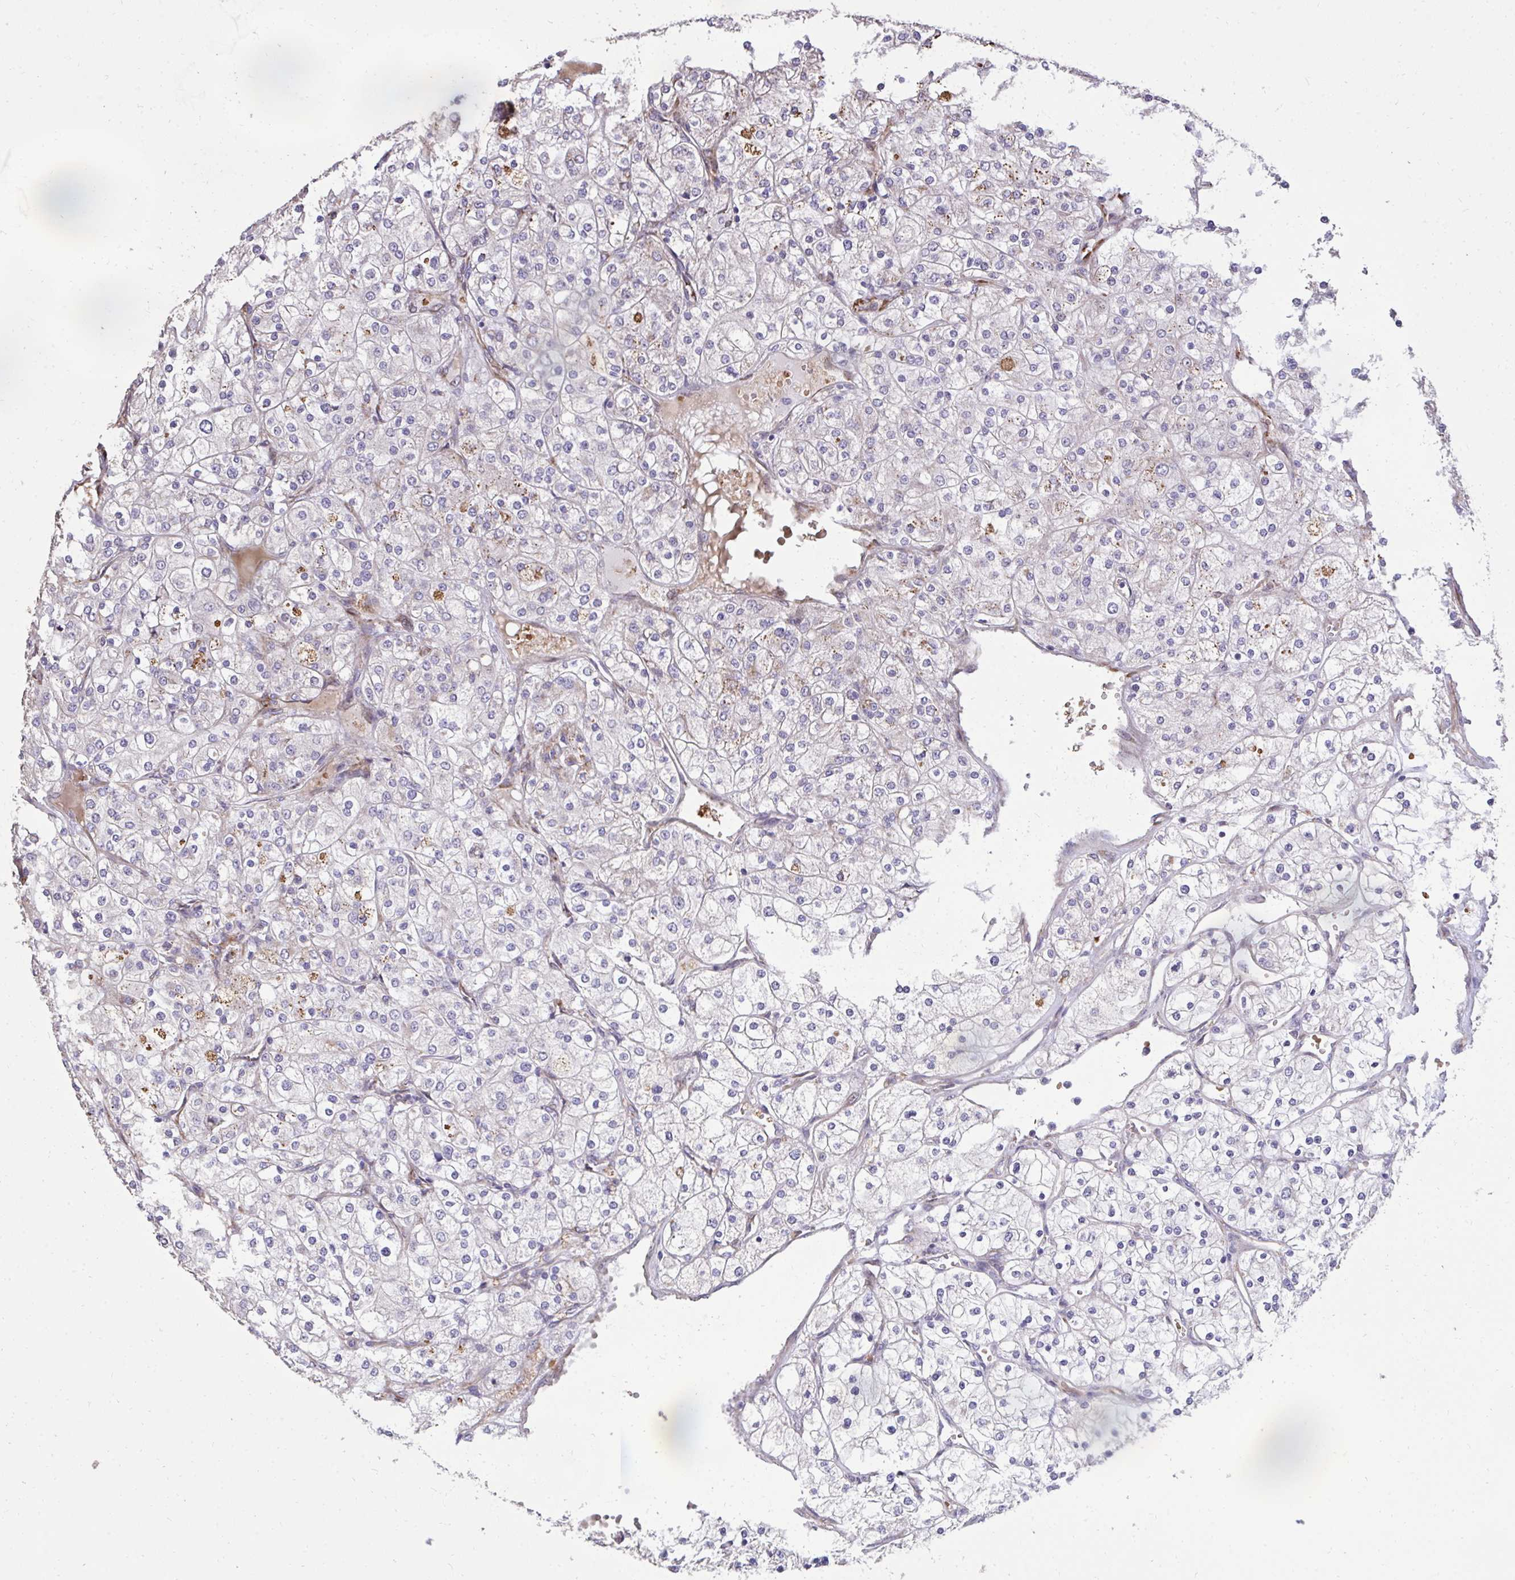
{"staining": {"intensity": "negative", "quantity": "none", "location": "none"}, "tissue": "renal cancer", "cell_type": "Tumor cells", "image_type": "cancer", "snomed": [{"axis": "morphology", "description": "Adenocarcinoma, NOS"}, {"axis": "topography", "description": "Kidney"}], "caption": "High magnification brightfield microscopy of renal adenocarcinoma stained with DAB (brown) and counterstained with hematoxylin (blue): tumor cells show no significant positivity. (DAB immunohistochemistry (IHC), high magnification).", "gene": "FIBCD1", "patient": {"sex": "male", "age": 80}}